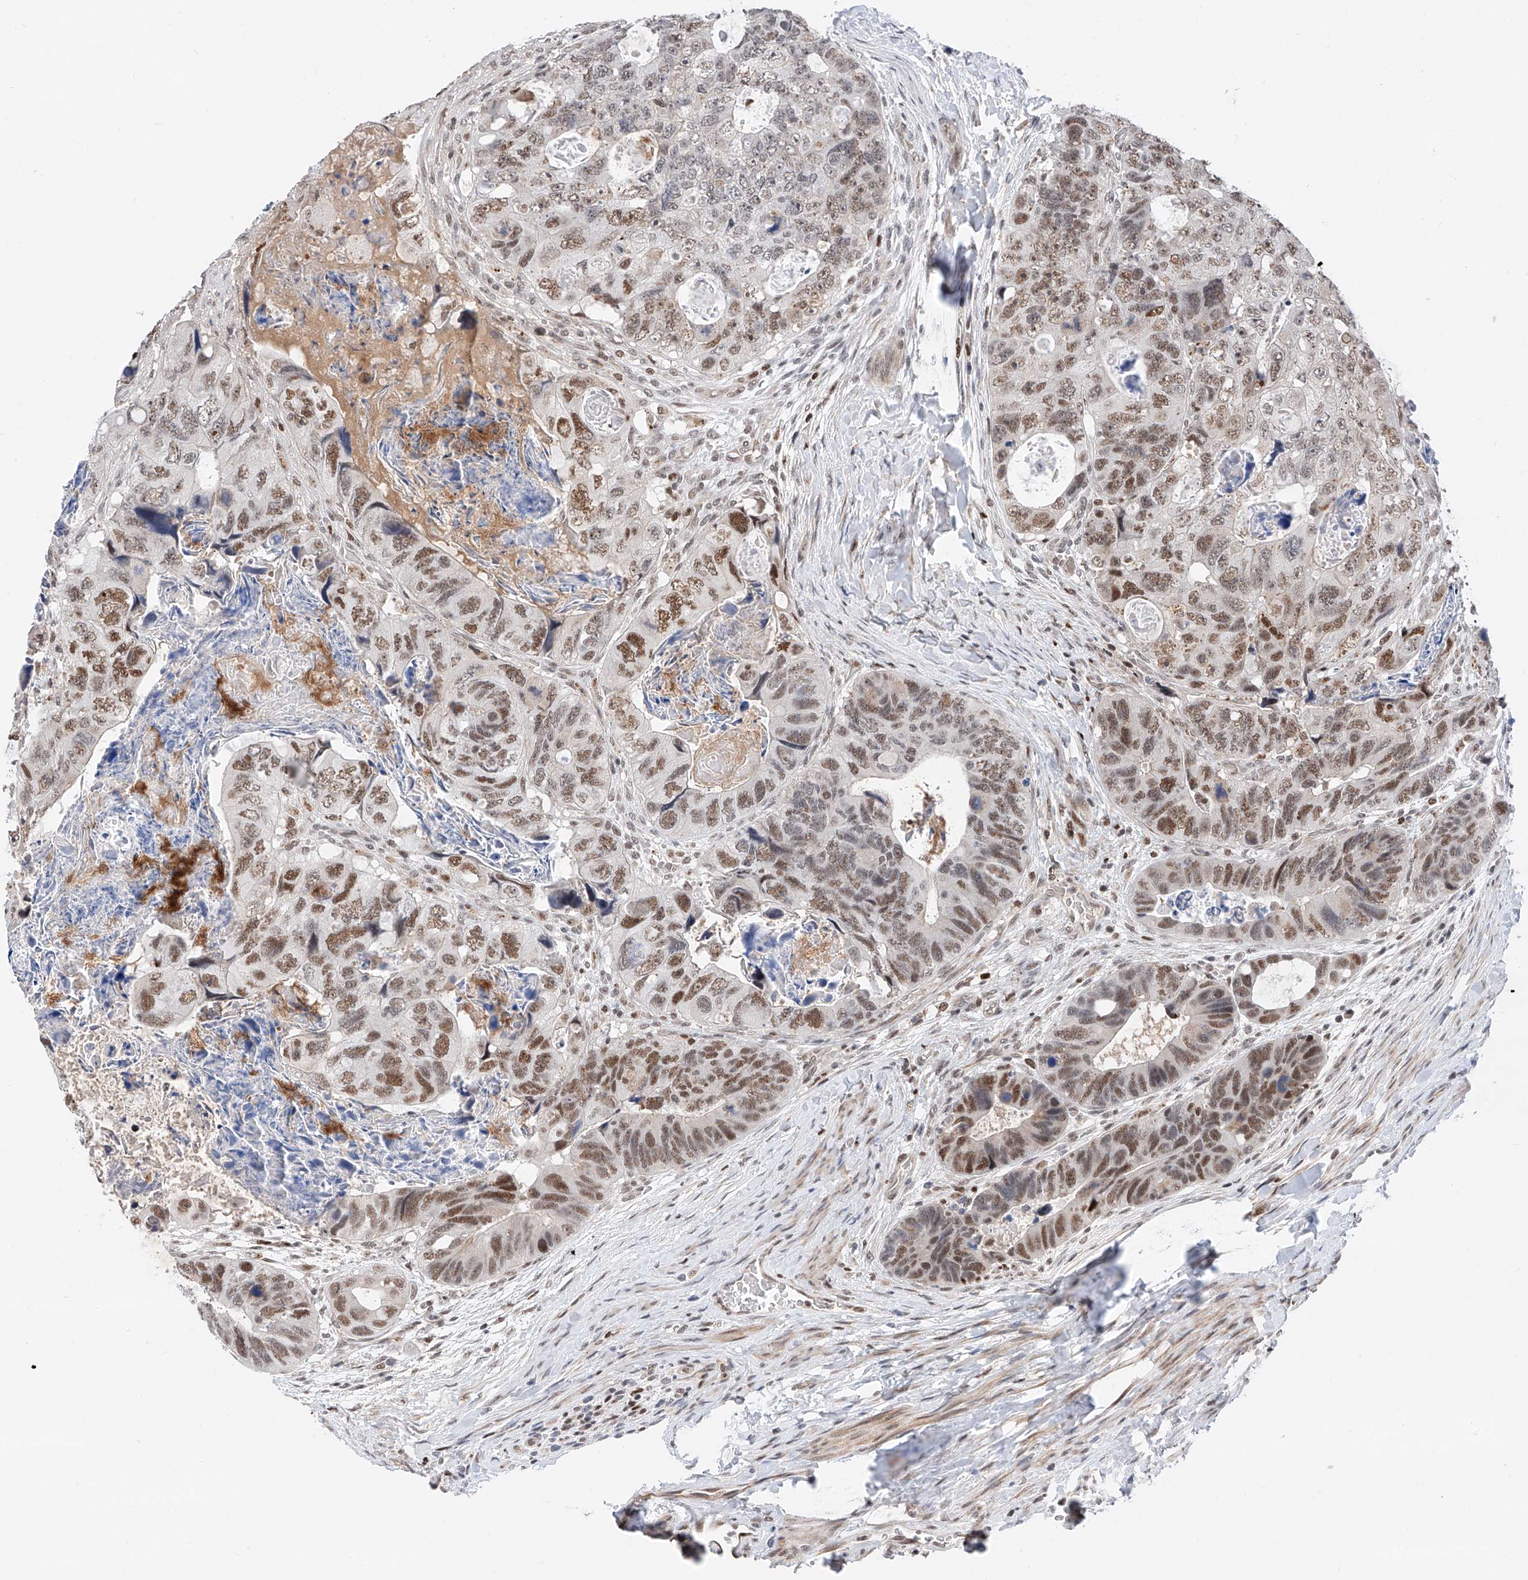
{"staining": {"intensity": "moderate", "quantity": "25%-75%", "location": "nuclear"}, "tissue": "colorectal cancer", "cell_type": "Tumor cells", "image_type": "cancer", "snomed": [{"axis": "morphology", "description": "Adenocarcinoma, NOS"}, {"axis": "topography", "description": "Rectum"}], "caption": "A medium amount of moderate nuclear positivity is identified in approximately 25%-75% of tumor cells in colorectal cancer tissue. Immunohistochemistry (ihc) stains the protein in brown and the nuclei are stained blue.", "gene": "SNRNP200", "patient": {"sex": "male", "age": 59}}